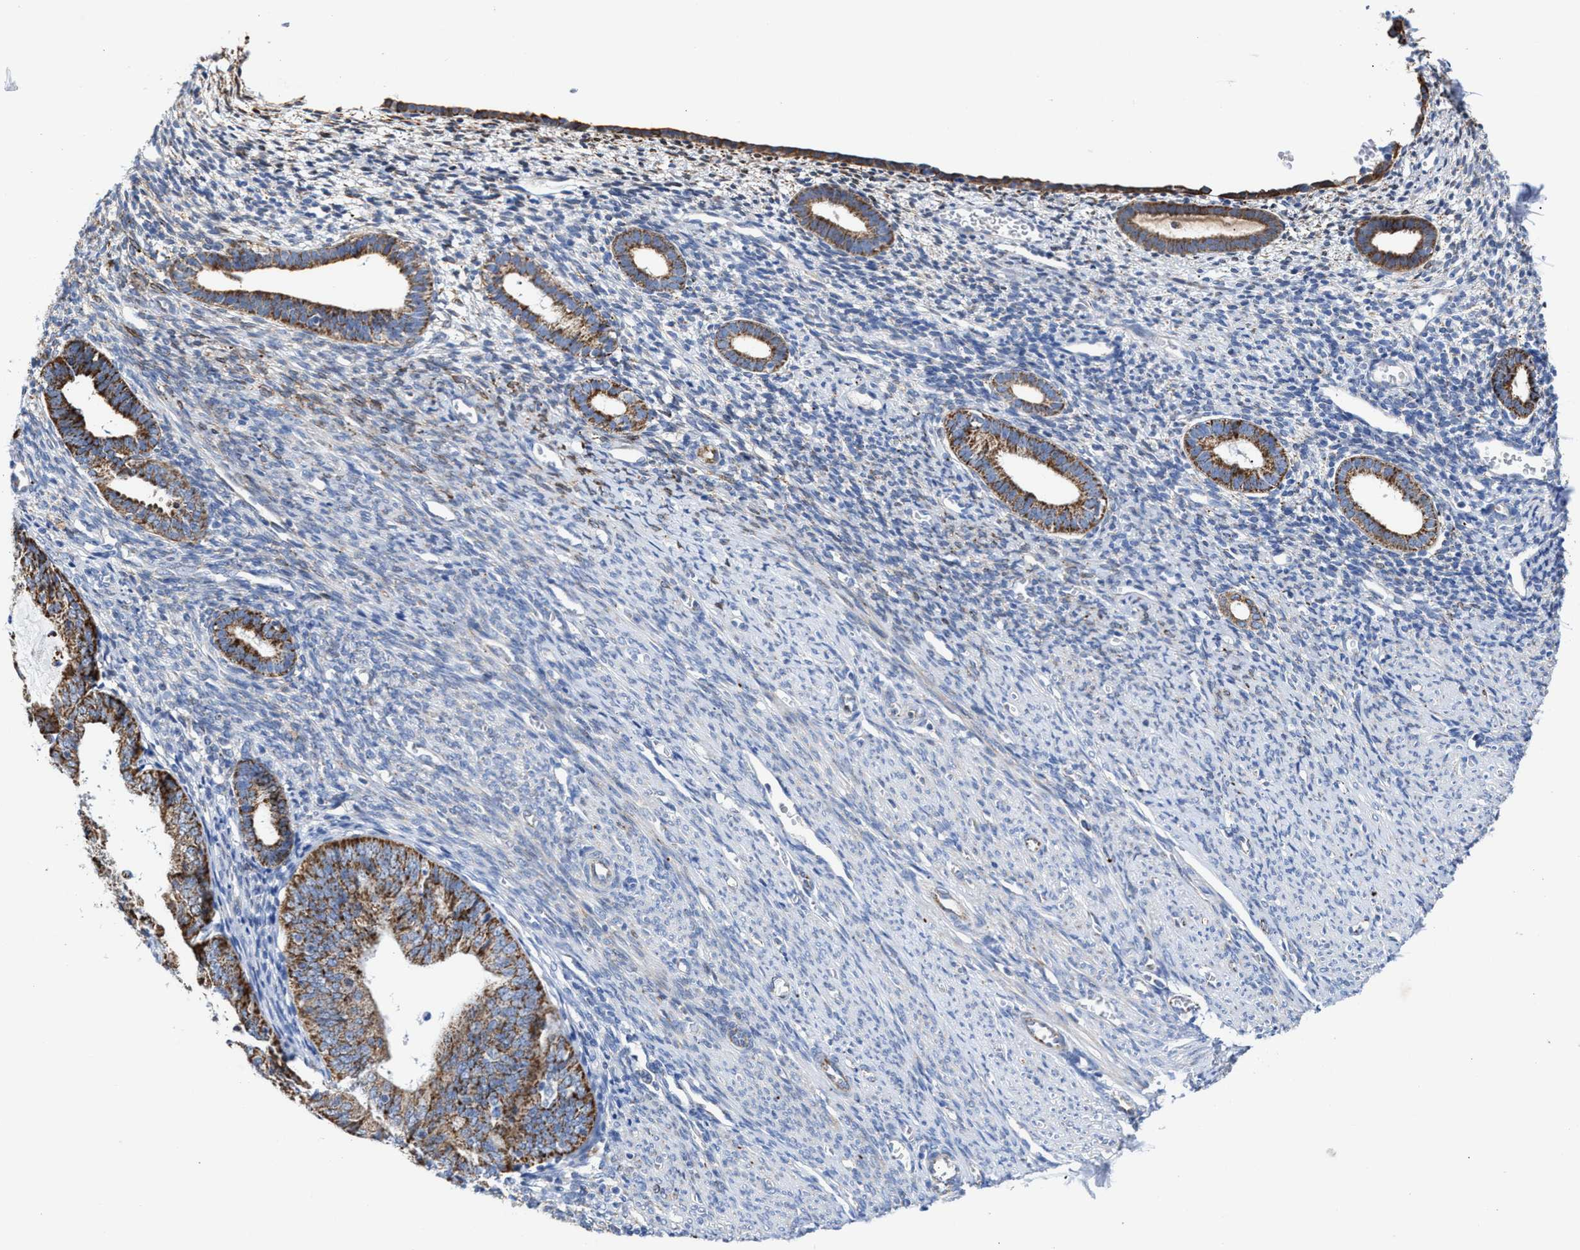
{"staining": {"intensity": "negative", "quantity": "none", "location": "none"}, "tissue": "endometrium", "cell_type": "Cells in endometrial stroma", "image_type": "normal", "snomed": [{"axis": "morphology", "description": "Normal tissue, NOS"}, {"axis": "morphology", "description": "Adenocarcinoma, NOS"}, {"axis": "topography", "description": "Endometrium"}], "caption": "IHC micrograph of normal human endometrium stained for a protein (brown), which reveals no staining in cells in endometrial stroma.", "gene": "JAG1", "patient": {"sex": "female", "age": 57}}